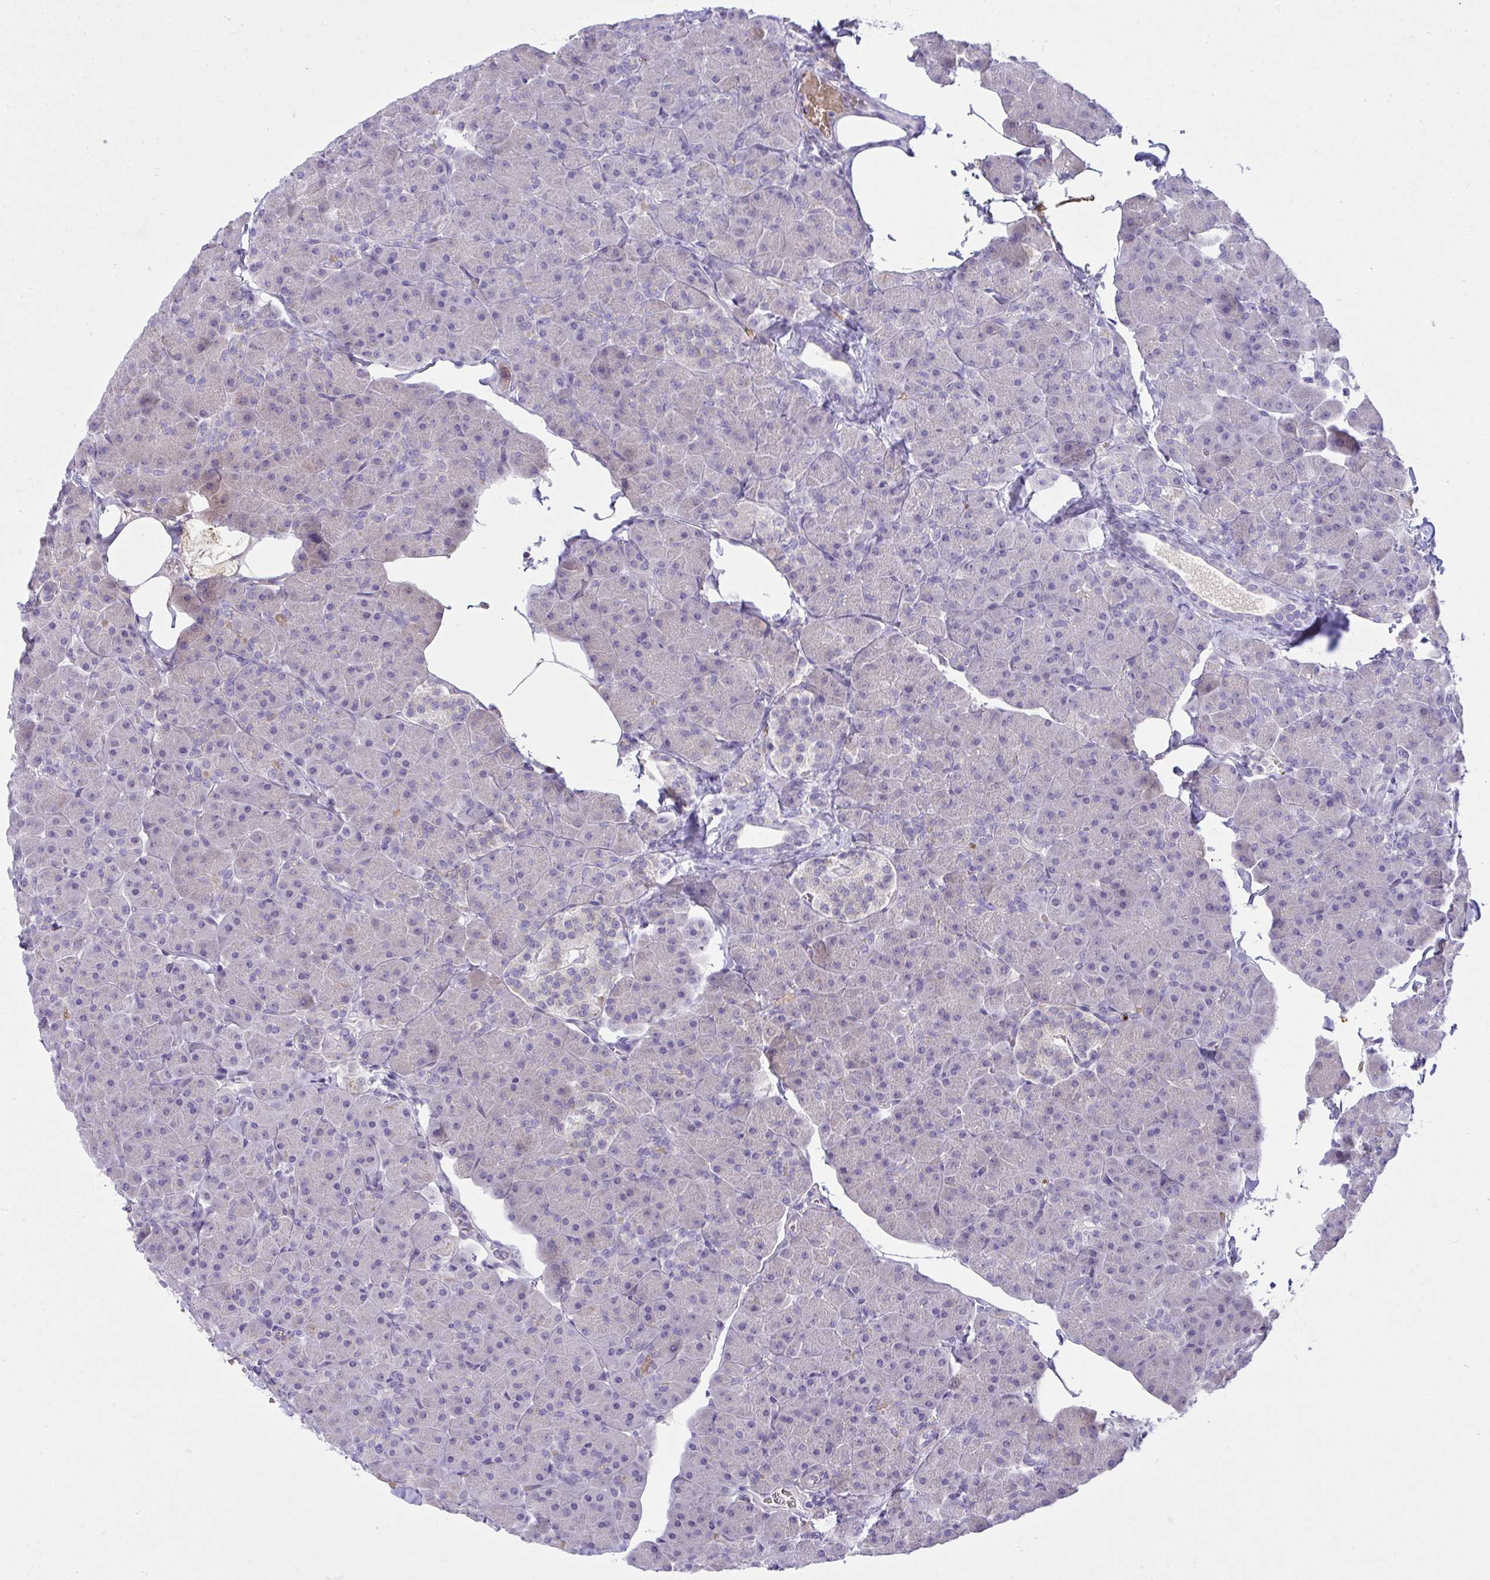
{"staining": {"intensity": "negative", "quantity": "none", "location": "none"}, "tissue": "pancreas", "cell_type": "Exocrine glandular cells", "image_type": "normal", "snomed": [{"axis": "morphology", "description": "Normal tissue, NOS"}, {"axis": "topography", "description": "Pancreas"}], "caption": "Immunohistochemical staining of benign human pancreas displays no significant positivity in exocrine glandular cells.", "gene": "SPTB", "patient": {"sex": "male", "age": 35}}